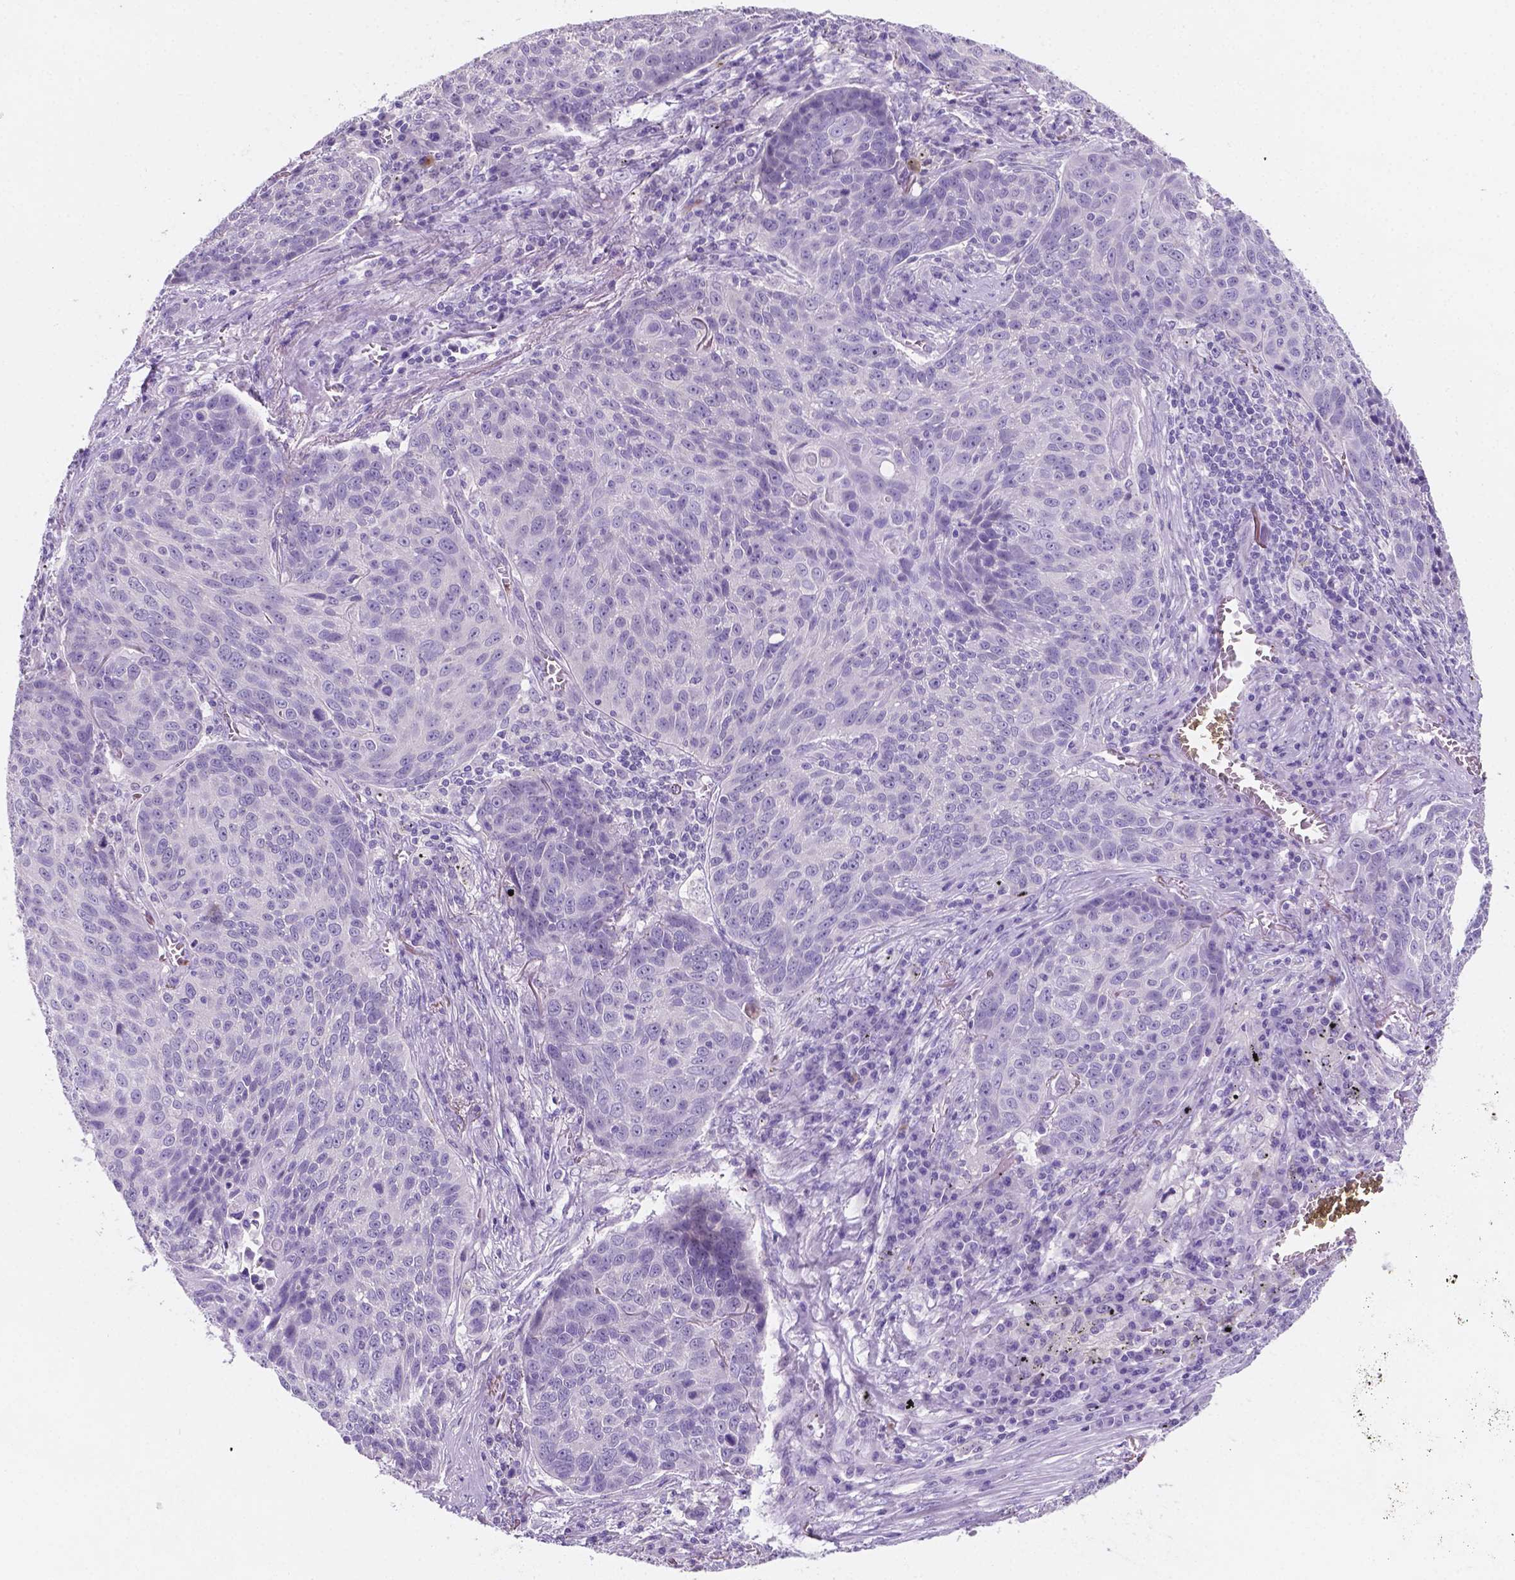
{"staining": {"intensity": "negative", "quantity": "none", "location": "none"}, "tissue": "lung cancer", "cell_type": "Tumor cells", "image_type": "cancer", "snomed": [{"axis": "morphology", "description": "Squamous cell carcinoma, NOS"}, {"axis": "topography", "description": "Lung"}], "caption": "Immunohistochemistry photomicrograph of neoplastic tissue: human lung cancer (squamous cell carcinoma) stained with DAB displays no significant protein staining in tumor cells.", "gene": "EBLN2", "patient": {"sex": "male", "age": 78}}